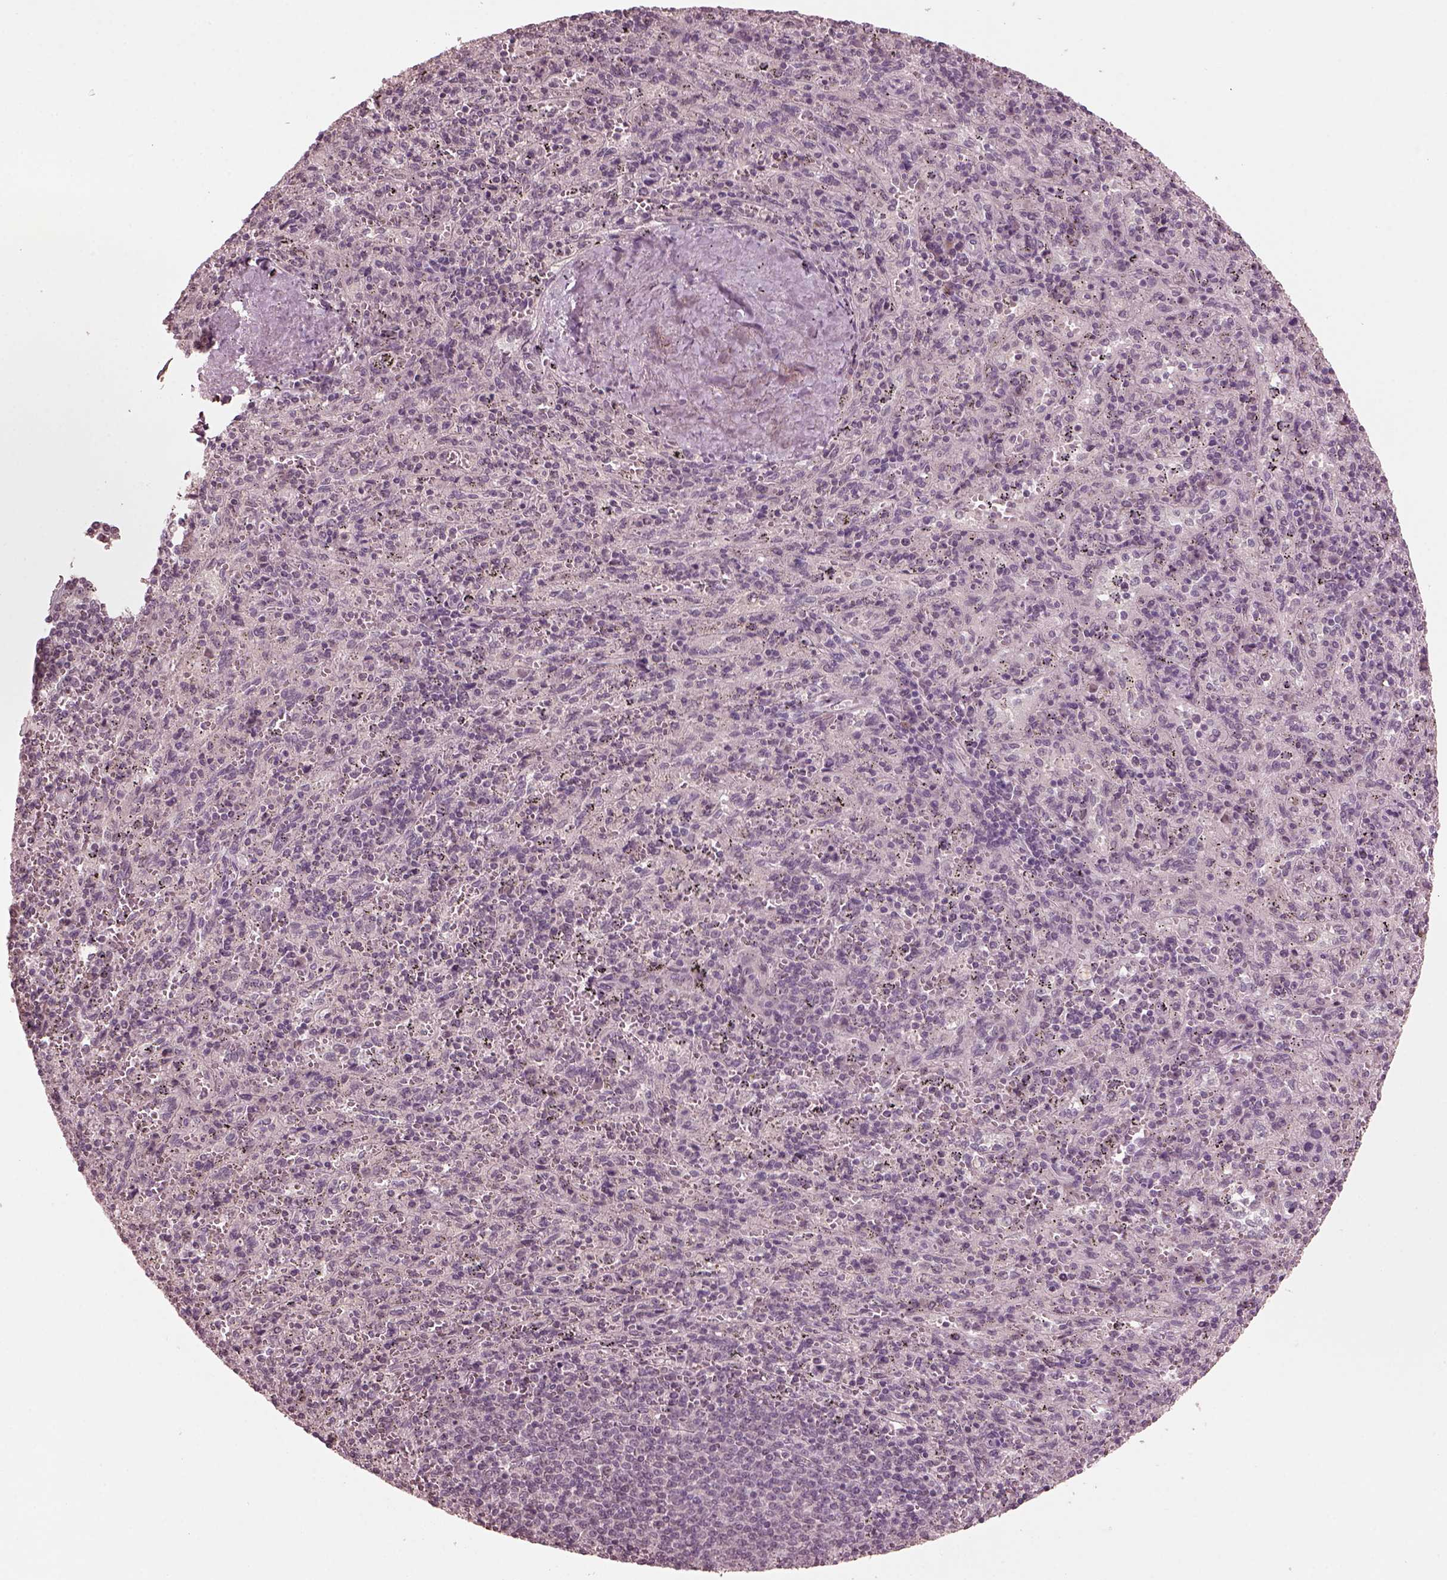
{"staining": {"intensity": "negative", "quantity": "none", "location": "none"}, "tissue": "spleen", "cell_type": "Cells in red pulp", "image_type": "normal", "snomed": [{"axis": "morphology", "description": "Normal tissue, NOS"}, {"axis": "topography", "description": "Spleen"}], "caption": "Immunohistochemistry histopathology image of benign spleen stained for a protein (brown), which demonstrates no expression in cells in red pulp.", "gene": "RGS7", "patient": {"sex": "male", "age": 57}}